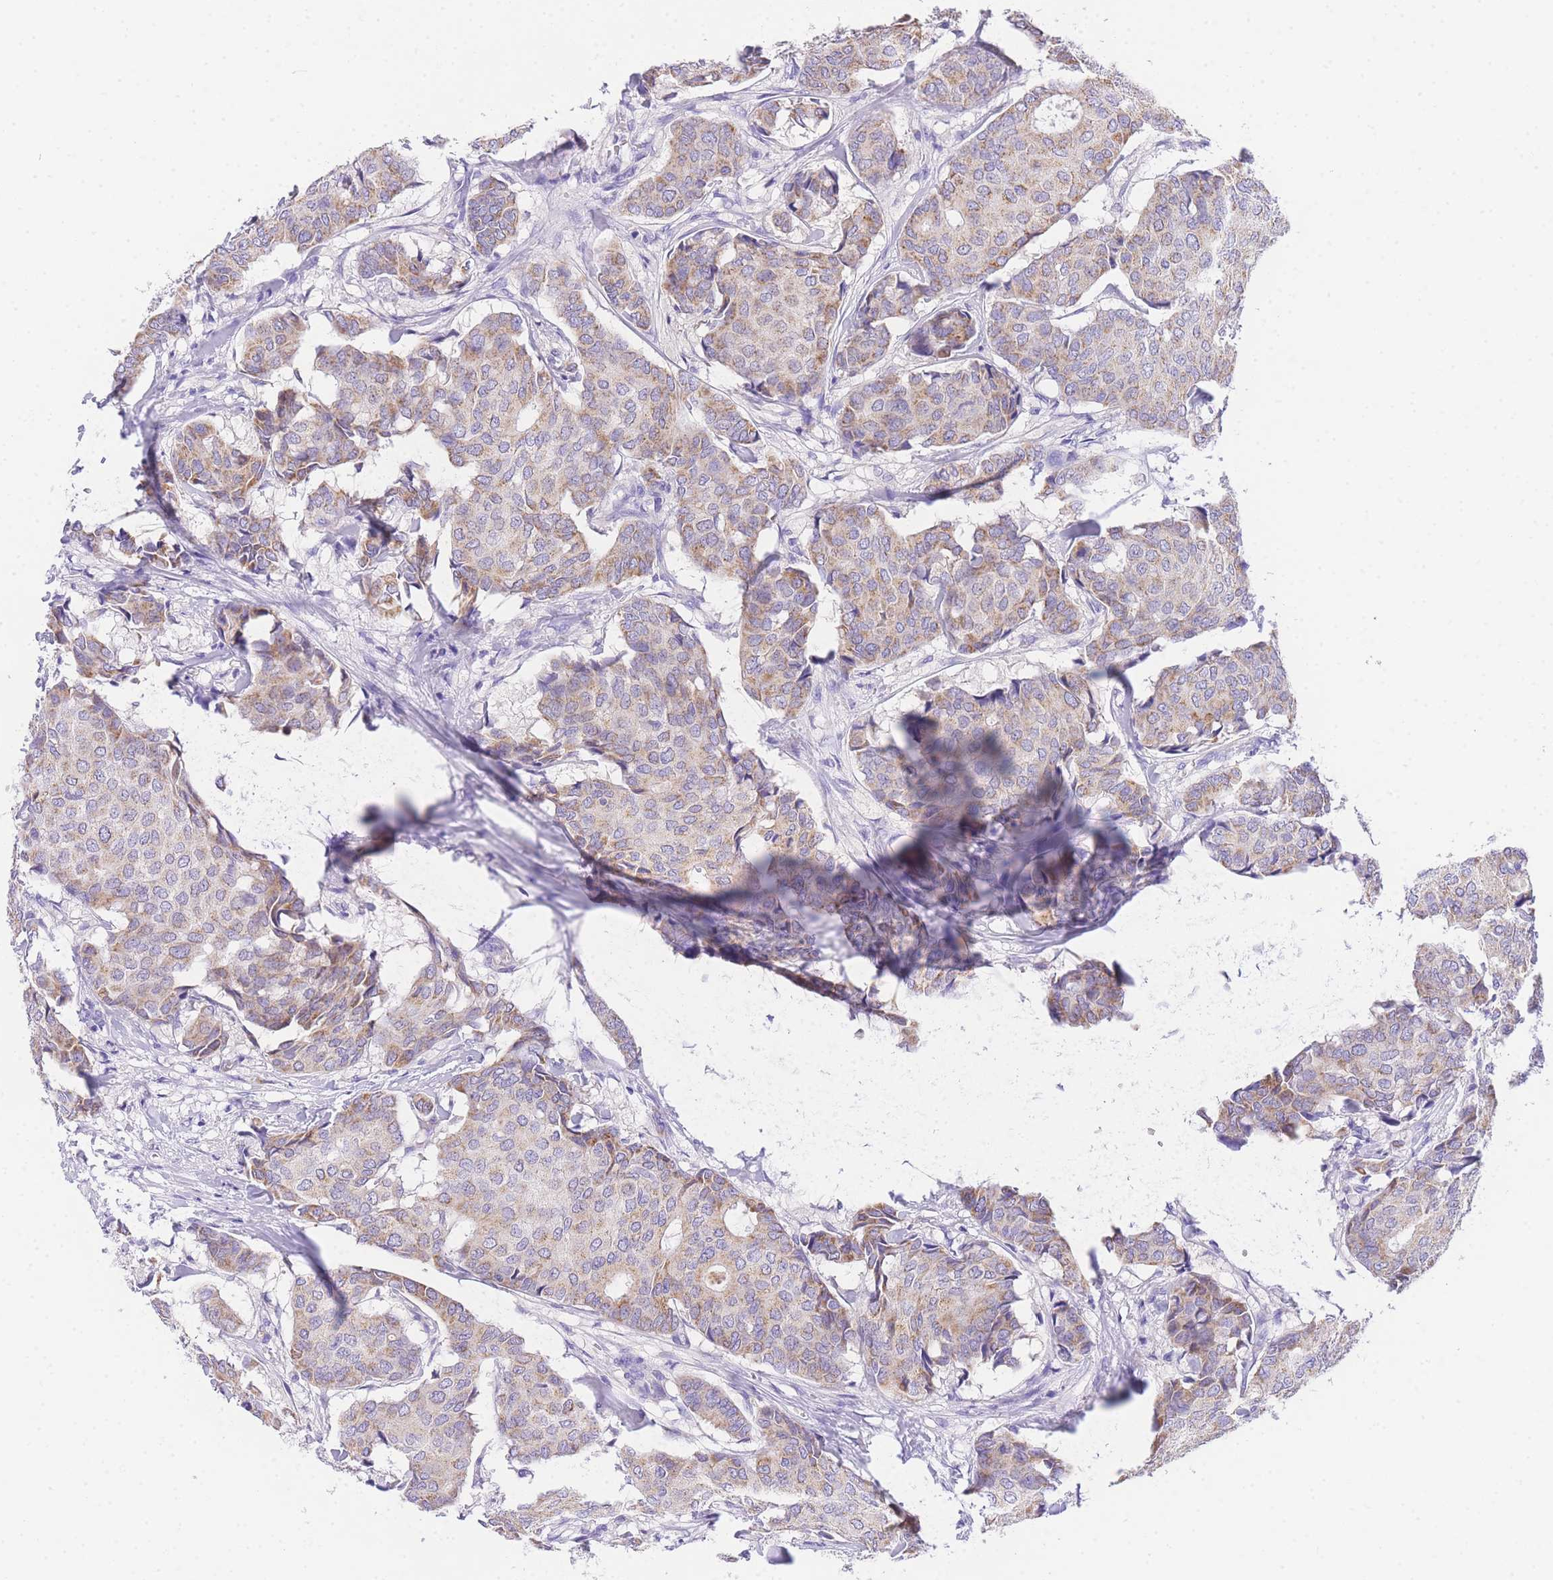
{"staining": {"intensity": "moderate", "quantity": "25%-75%", "location": "cytoplasmic/membranous"}, "tissue": "breast cancer", "cell_type": "Tumor cells", "image_type": "cancer", "snomed": [{"axis": "morphology", "description": "Duct carcinoma"}, {"axis": "topography", "description": "Breast"}], "caption": "About 25%-75% of tumor cells in human breast cancer display moderate cytoplasmic/membranous protein staining as visualized by brown immunohistochemical staining.", "gene": "EPN2", "patient": {"sex": "female", "age": 75}}